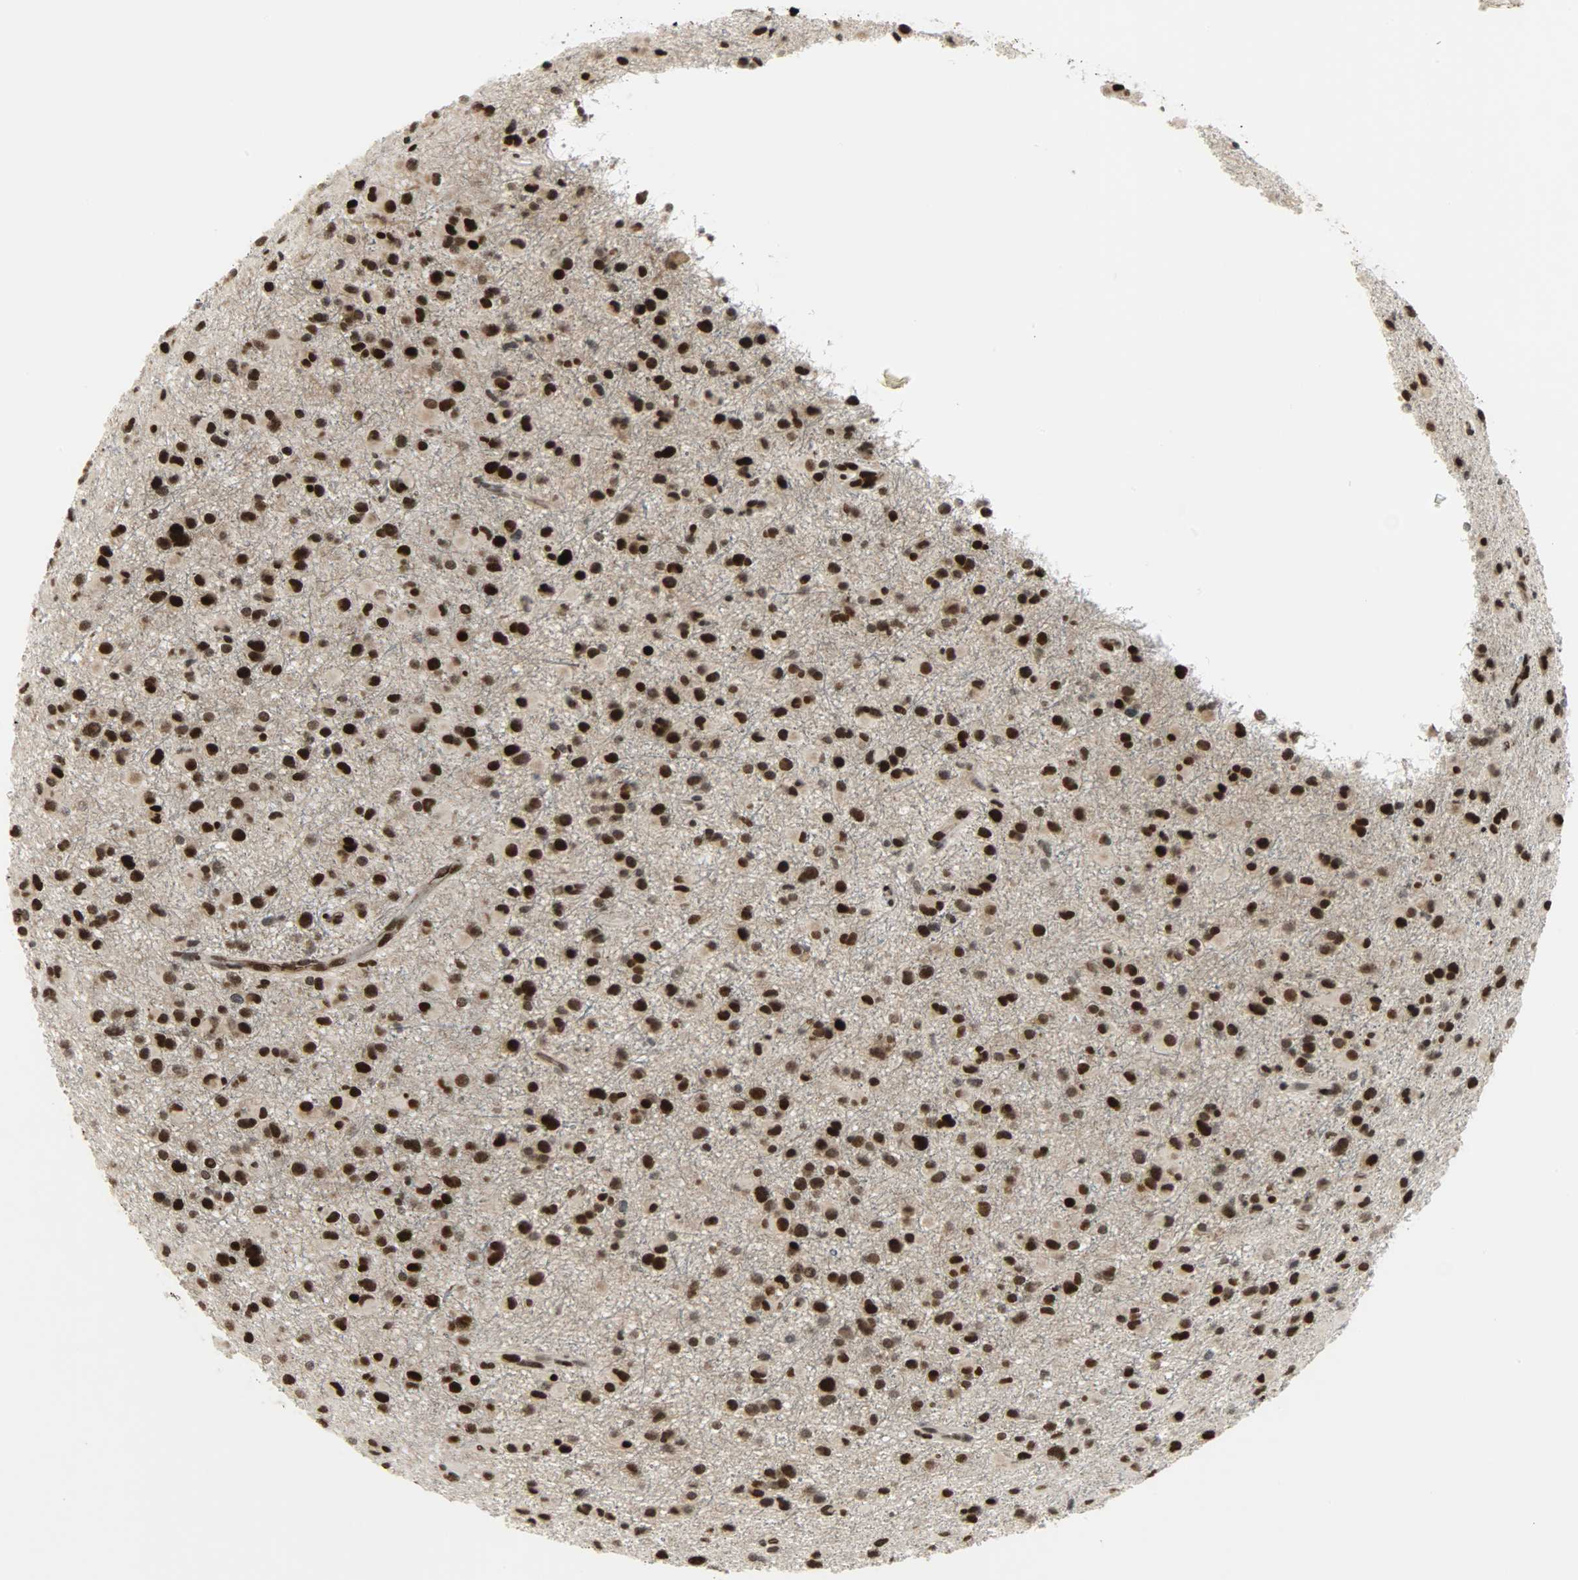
{"staining": {"intensity": "strong", "quantity": ">75%", "location": "cytoplasmic/membranous,nuclear"}, "tissue": "glioma", "cell_type": "Tumor cells", "image_type": "cancer", "snomed": [{"axis": "morphology", "description": "Glioma, malignant, Low grade"}, {"axis": "topography", "description": "Brain"}], "caption": "This histopathology image exhibits glioma stained with immunohistochemistry (IHC) to label a protein in brown. The cytoplasmic/membranous and nuclear of tumor cells show strong positivity for the protein. Nuclei are counter-stained blue.", "gene": "SNAI1", "patient": {"sex": "male", "age": 42}}